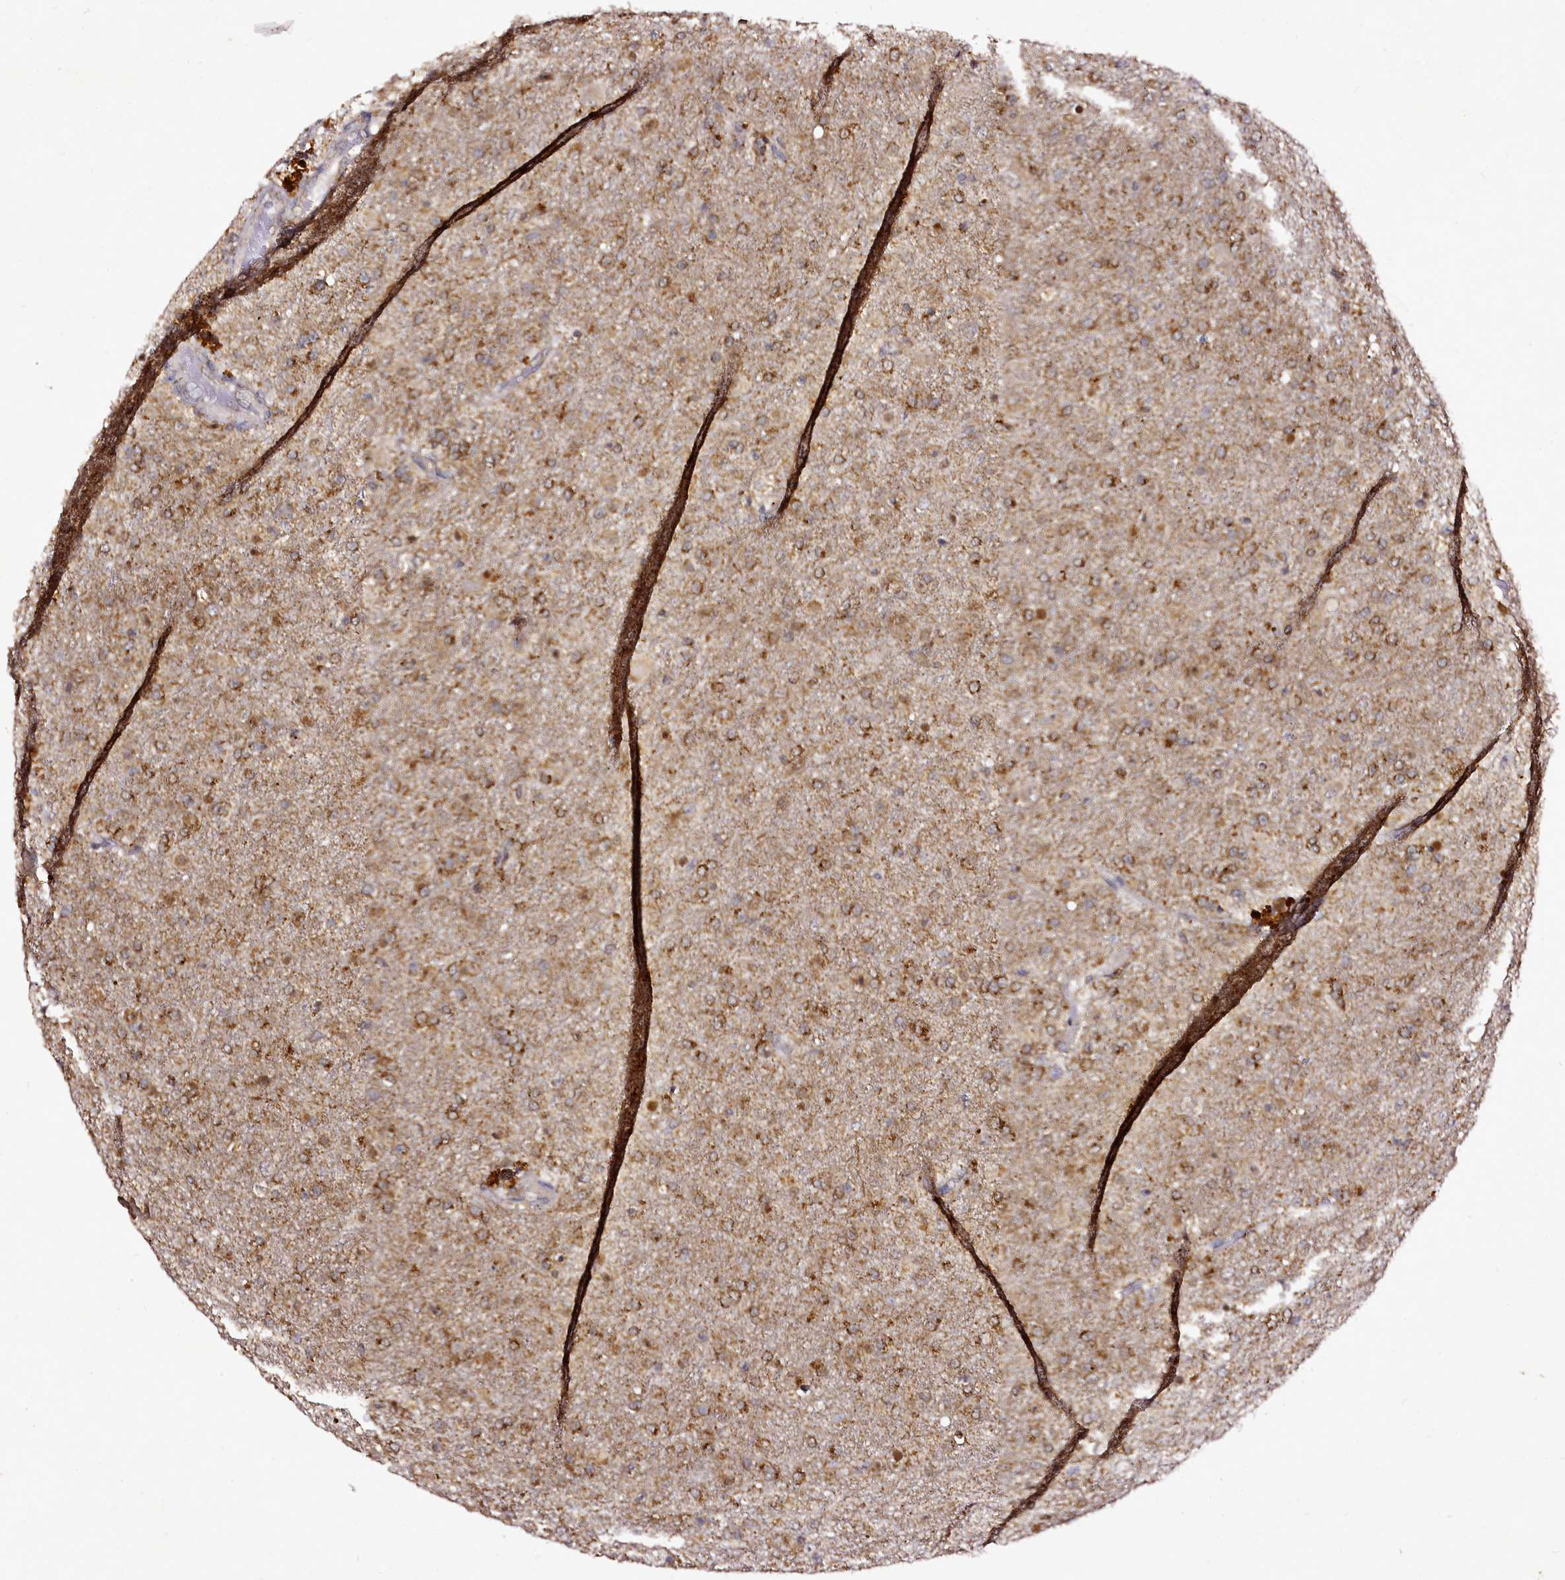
{"staining": {"intensity": "moderate", "quantity": ">75%", "location": "cytoplasmic/membranous"}, "tissue": "glioma", "cell_type": "Tumor cells", "image_type": "cancer", "snomed": [{"axis": "morphology", "description": "Glioma, malignant, Low grade"}, {"axis": "topography", "description": "Brain"}], "caption": "This image reveals immunohistochemistry staining of malignant low-grade glioma, with medium moderate cytoplasmic/membranous staining in about >75% of tumor cells.", "gene": "EDIL3", "patient": {"sex": "male", "age": 65}}